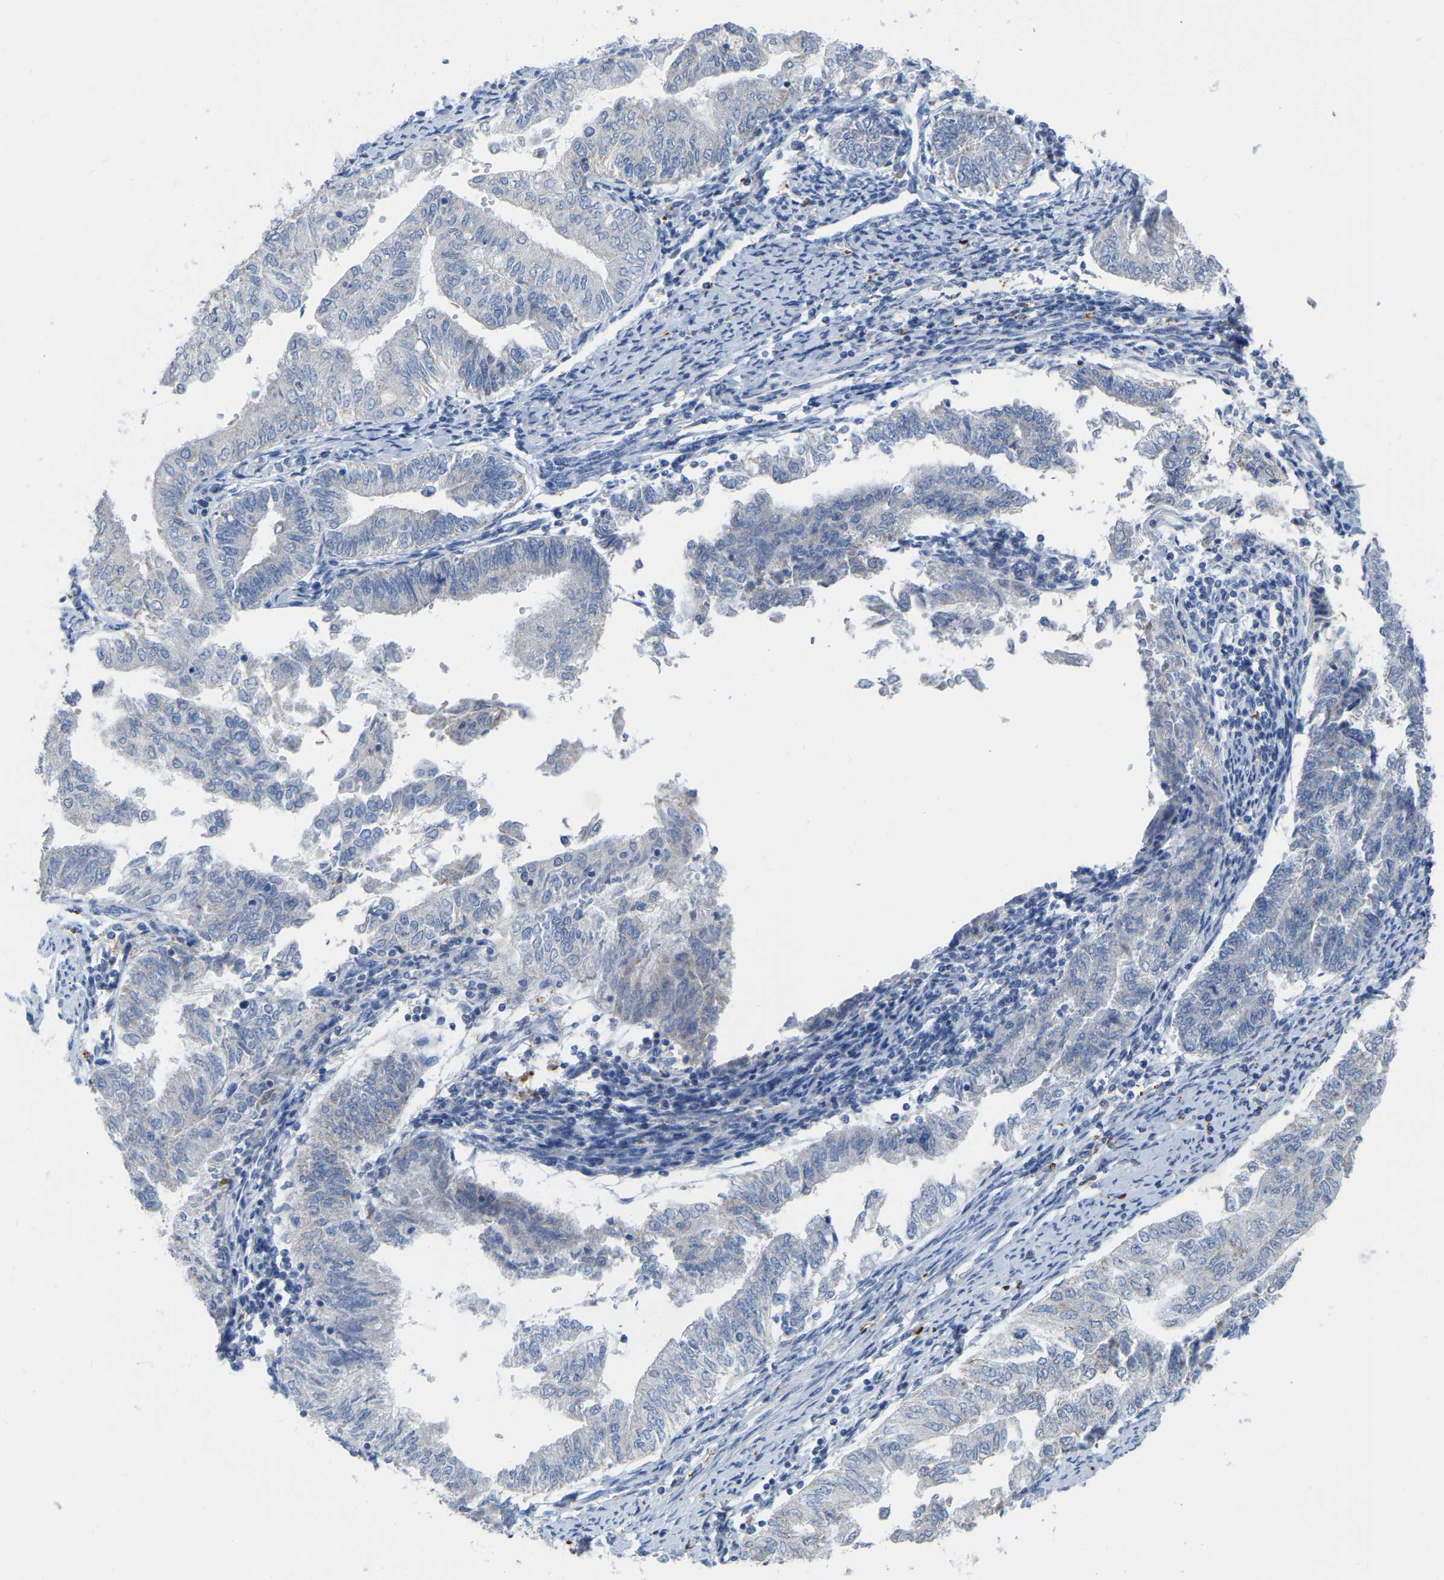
{"staining": {"intensity": "negative", "quantity": "none", "location": "none"}, "tissue": "endometrial cancer", "cell_type": "Tumor cells", "image_type": "cancer", "snomed": [{"axis": "morphology", "description": "Adenocarcinoma, NOS"}, {"axis": "topography", "description": "Endometrium"}], "caption": "High magnification brightfield microscopy of adenocarcinoma (endometrial) stained with DAB (3,3'-diaminobenzidine) (brown) and counterstained with hematoxylin (blue): tumor cells show no significant expression.", "gene": "ULBP2", "patient": {"sex": "female", "age": 66}}